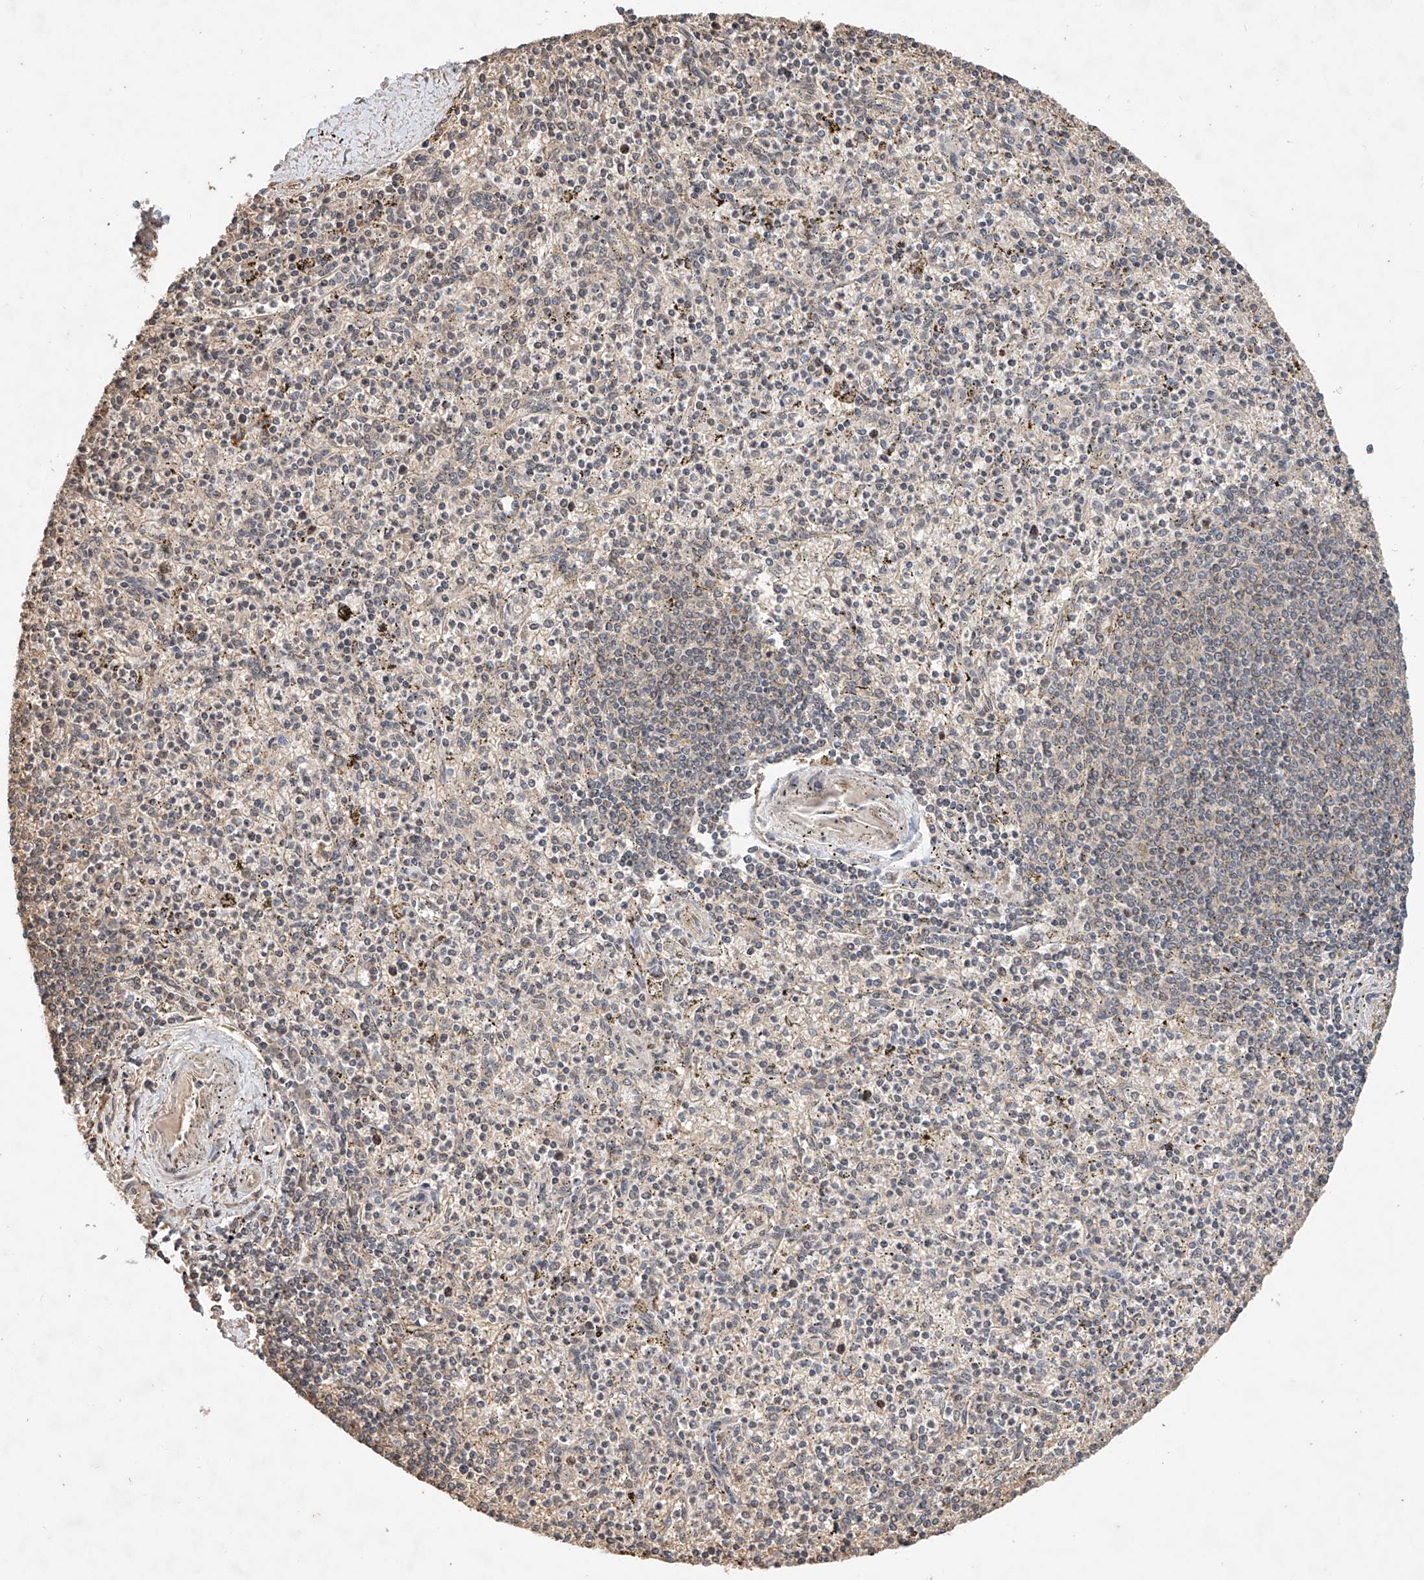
{"staining": {"intensity": "weak", "quantity": "25%-75%", "location": "cytoplasmic/membranous"}, "tissue": "spleen", "cell_type": "Cells in red pulp", "image_type": "normal", "snomed": [{"axis": "morphology", "description": "Normal tissue, NOS"}, {"axis": "topography", "description": "Spleen"}], "caption": "Spleen was stained to show a protein in brown. There is low levels of weak cytoplasmic/membranous positivity in about 25%-75% of cells in red pulp. The staining was performed using DAB, with brown indicating positive protein expression. Nuclei are stained blue with hematoxylin.", "gene": "FASTK", "patient": {"sex": "male", "age": 72}}